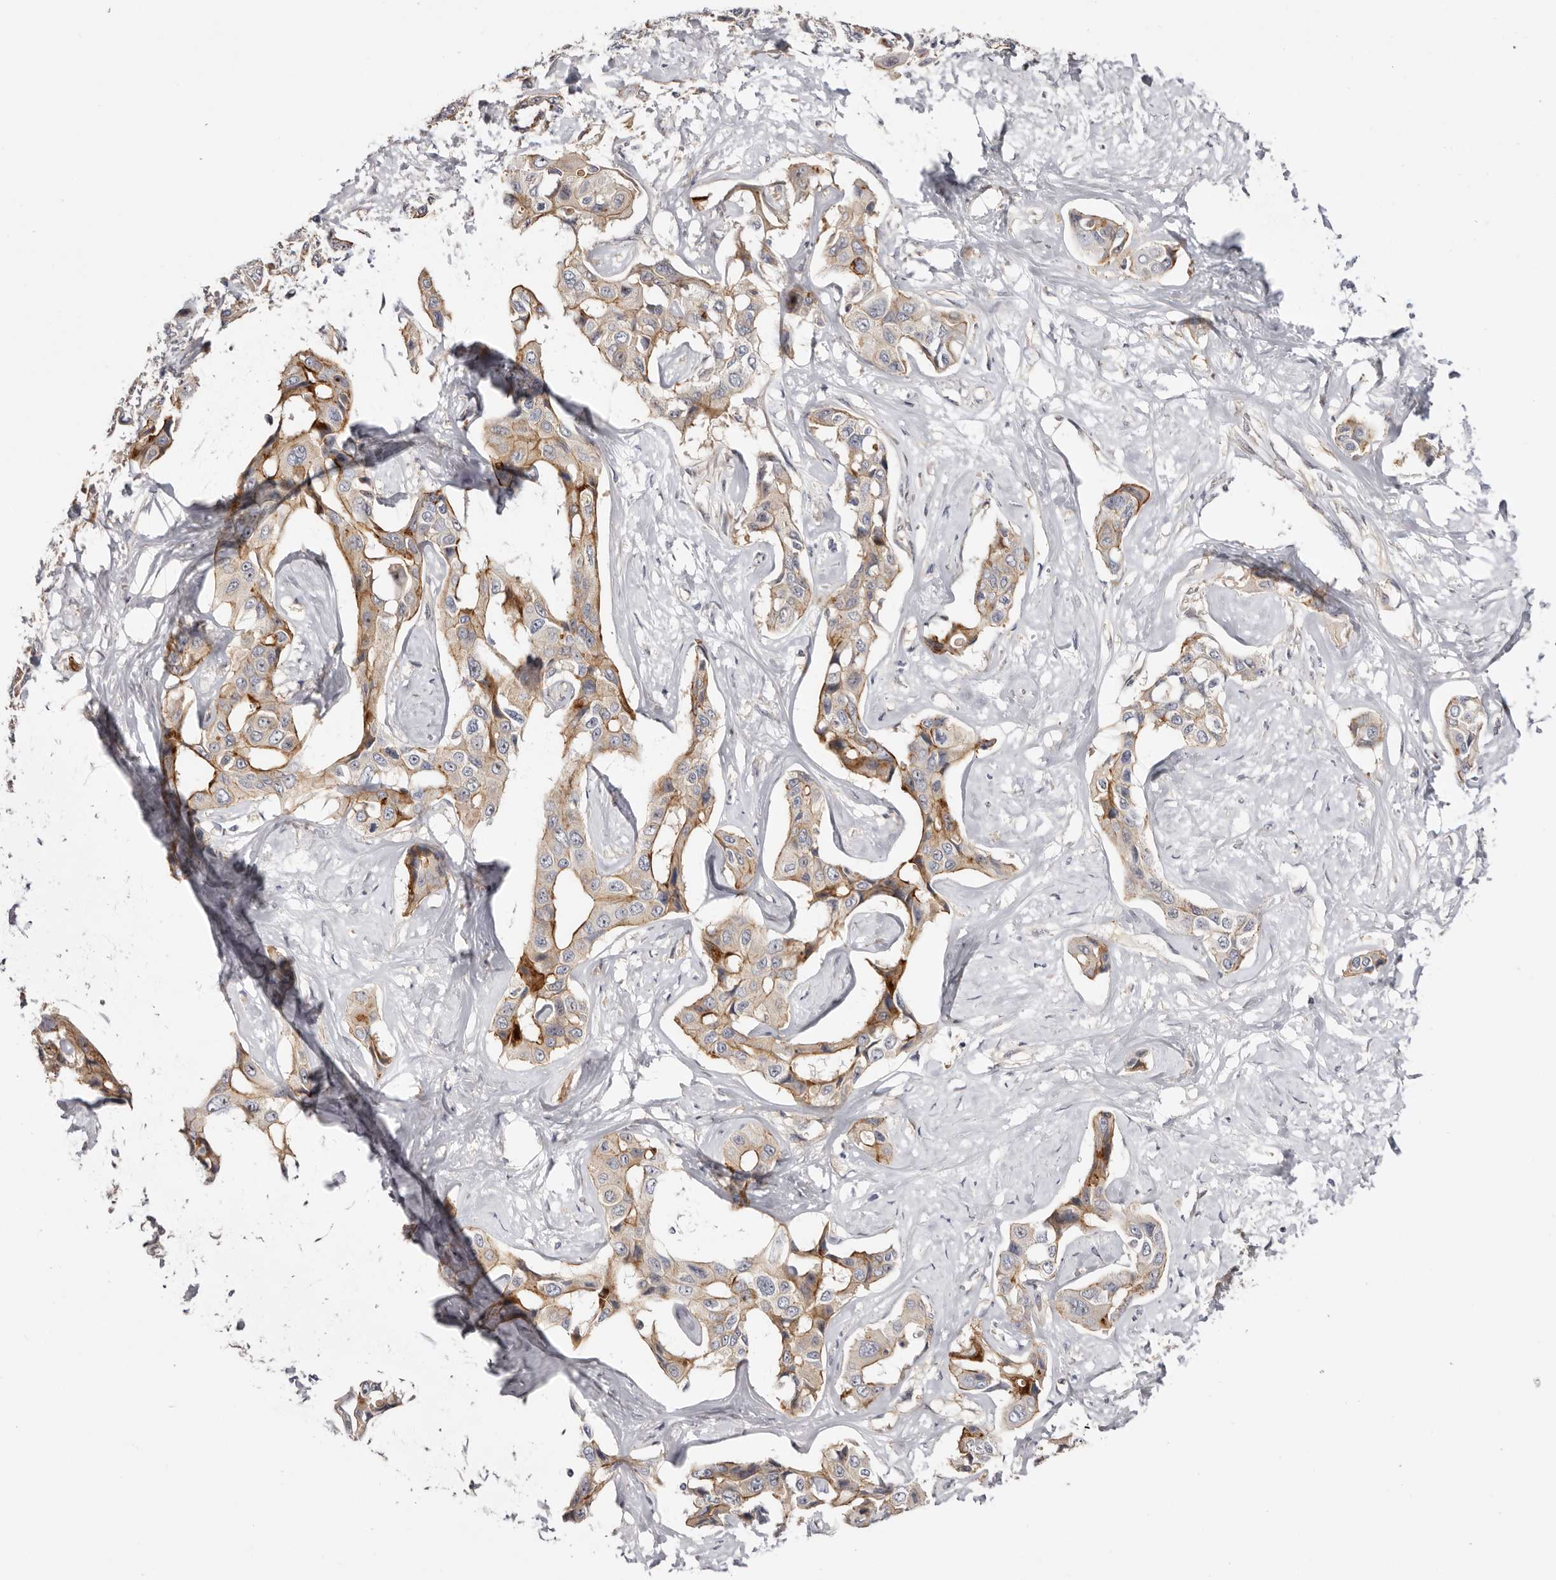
{"staining": {"intensity": "moderate", "quantity": "<25%", "location": "cytoplasmic/membranous"}, "tissue": "liver cancer", "cell_type": "Tumor cells", "image_type": "cancer", "snomed": [{"axis": "morphology", "description": "Cholangiocarcinoma"}, {"axis": "topography", "description": "Liver"}], "caption": "High-power microscopy captured an IHC image of liver cancer (cholangiocarcinoma), revealing moderate cytoplasmic/membranous expression in about <25% of tumor cells.", "gene": "PANK4", "patient": {"sex": "male", "age": 59}}